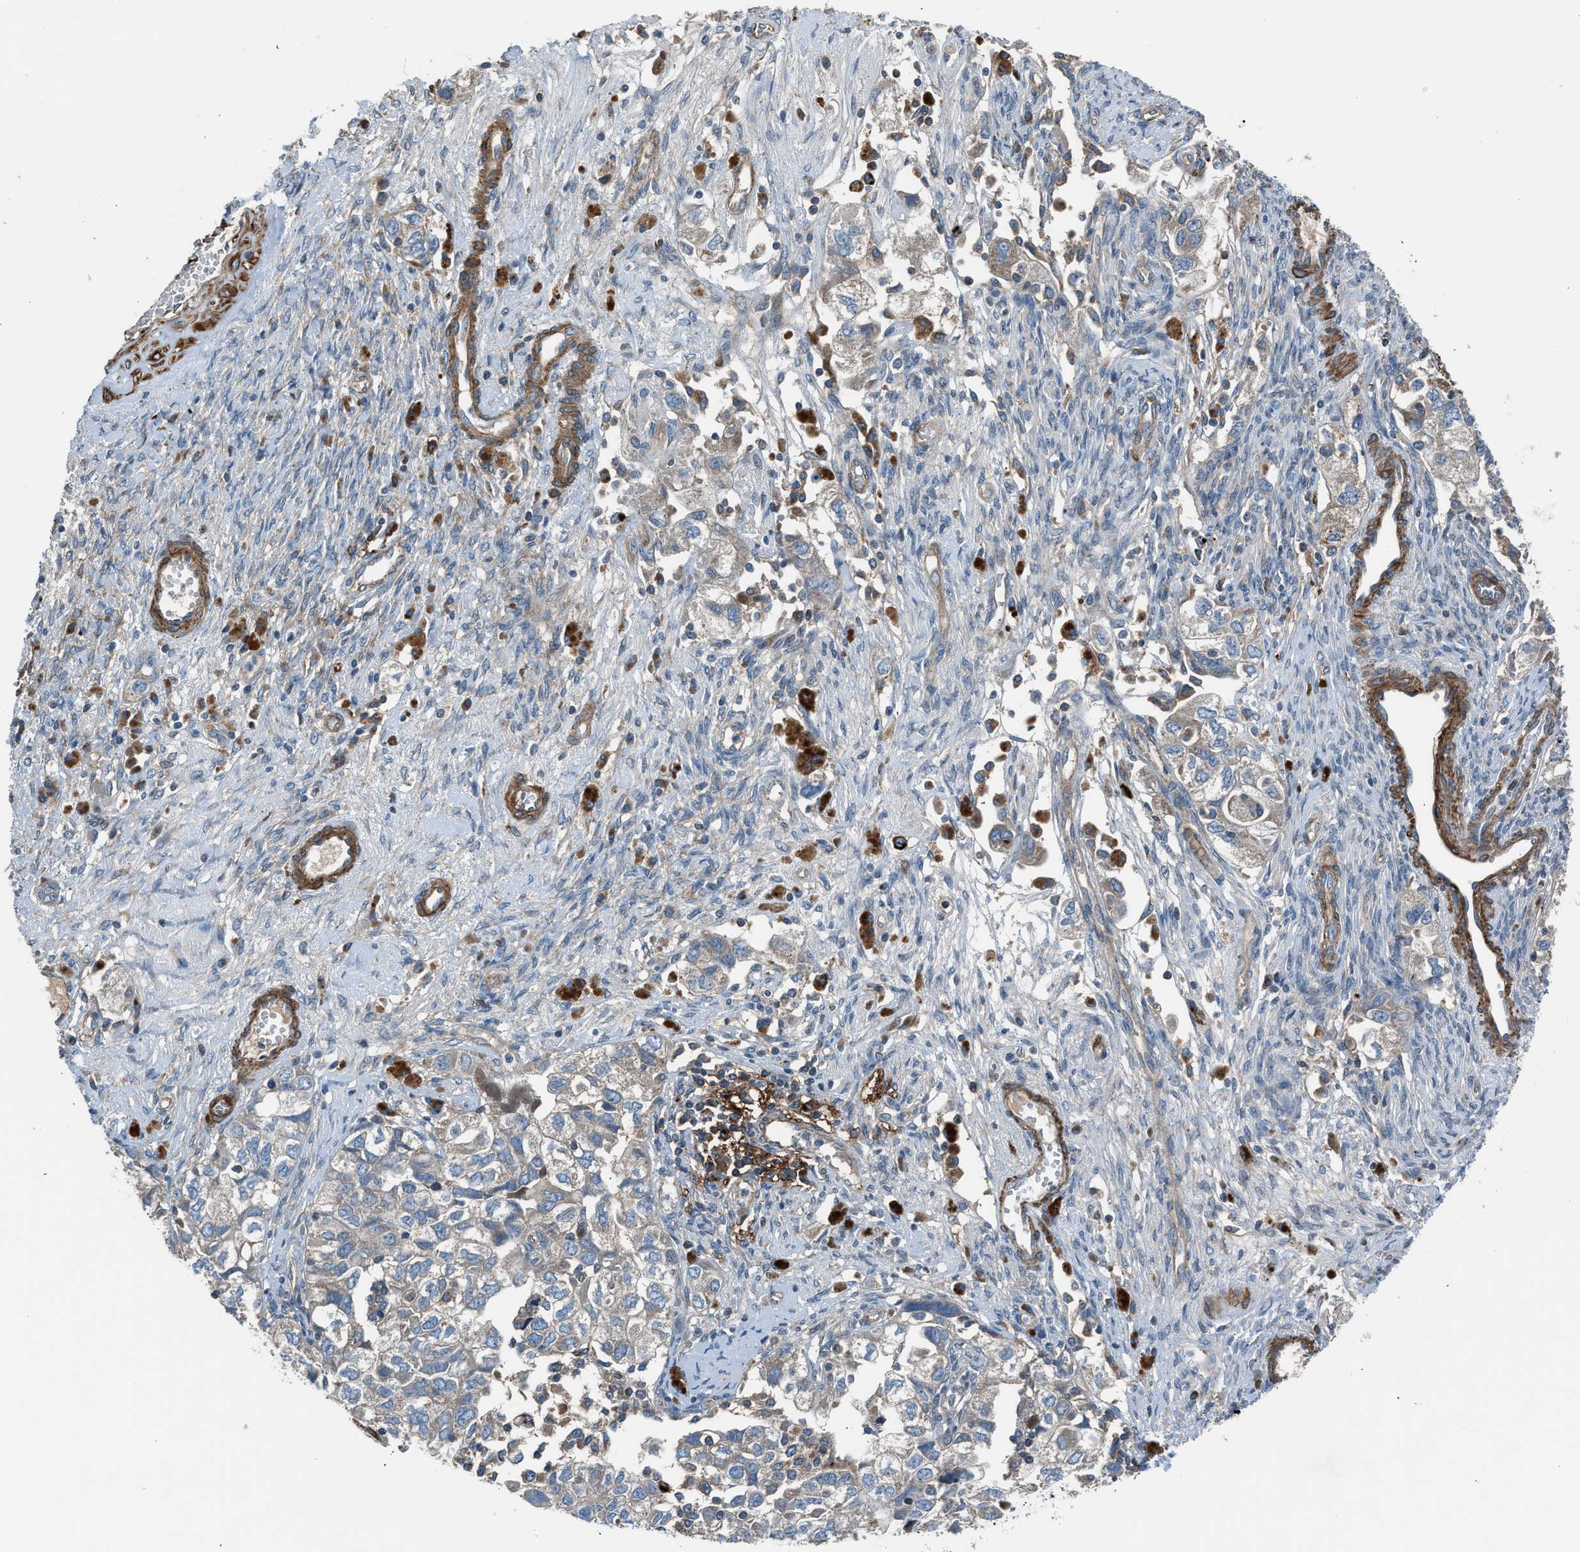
{"staining": {"intensity": "negative", "quantity": "none", "location": "none"}, "tissue": "ovarian cancer", "cell_type": "Tumor cells", "image_type": "cancer", "snomed": [{"axis": "morphology", "description": "Carcinoma, NOS"}, {"axis": "morphology", "description": "Cystadenocarcinoma, serous, NOS"}, {"axis": "topography", "description": "Ovary"}], "caption": "An IHC photomicrograph of ovarian cancer (carcinoma) is shown. There is no staining in tumor cells of ovarian cancer (carcinoma).", "gene": "LMBR1", "patient": {"sex": "female", "age": 69}}